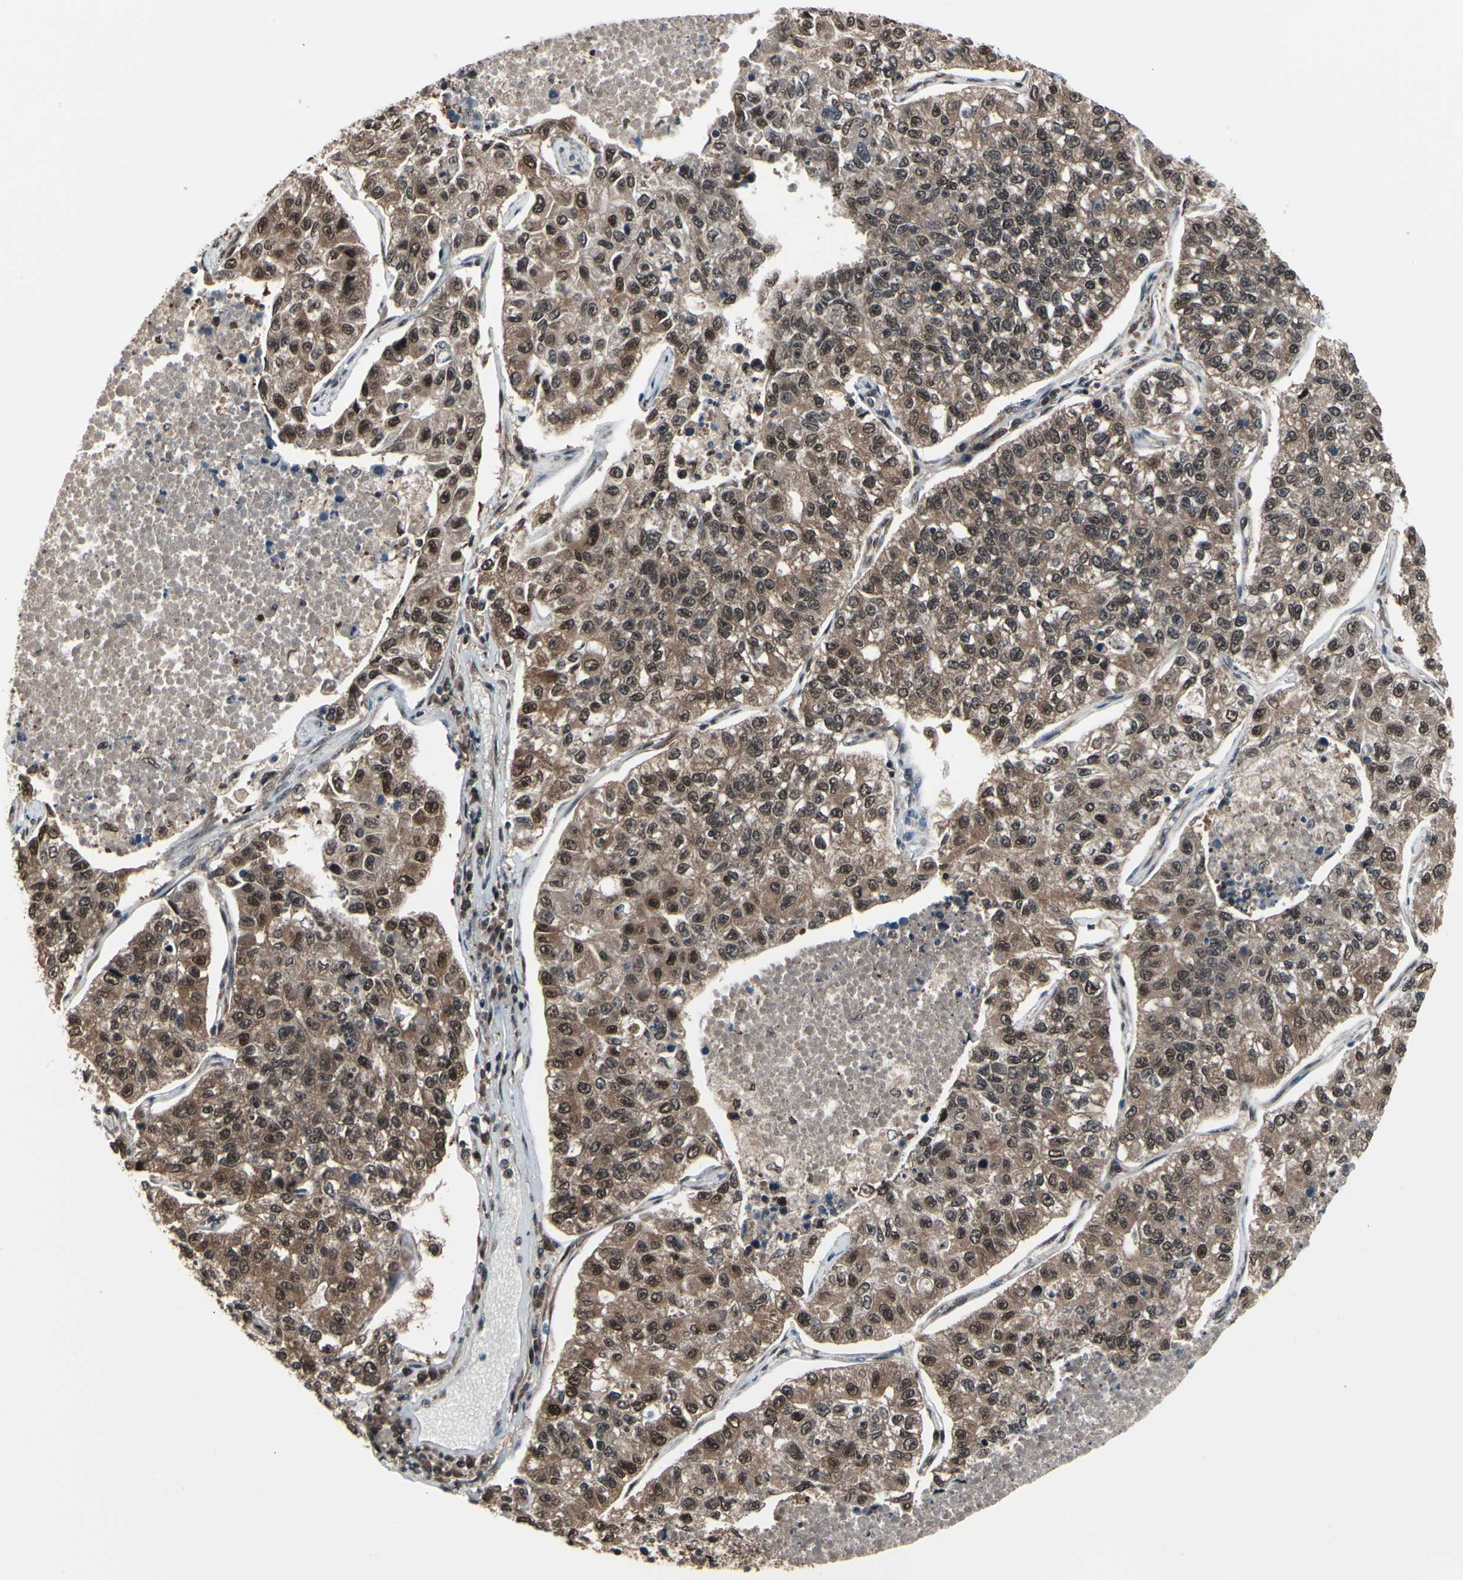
{"staining": {"intensity": "moderate", "quantity": ">75%", "location": "cytoplasmic/membranous,nuclear"}, "tissue": "lung cancer", "cell_type": "Tumor cells", "image_type": "cancer", "snomed": [{"axis": "morphology", "description": "Adenocarcinoma, NOS"}, {"axis": "topography", "description": "Lung"}], "caption": "The immunohistochemical stain highlights moderate cytoplasmic/membranous and nuclear staining in tumor cells of lung cancer tissue.", "gene": "PSMA2", "patient": {"sex": "male", "age": 49}}